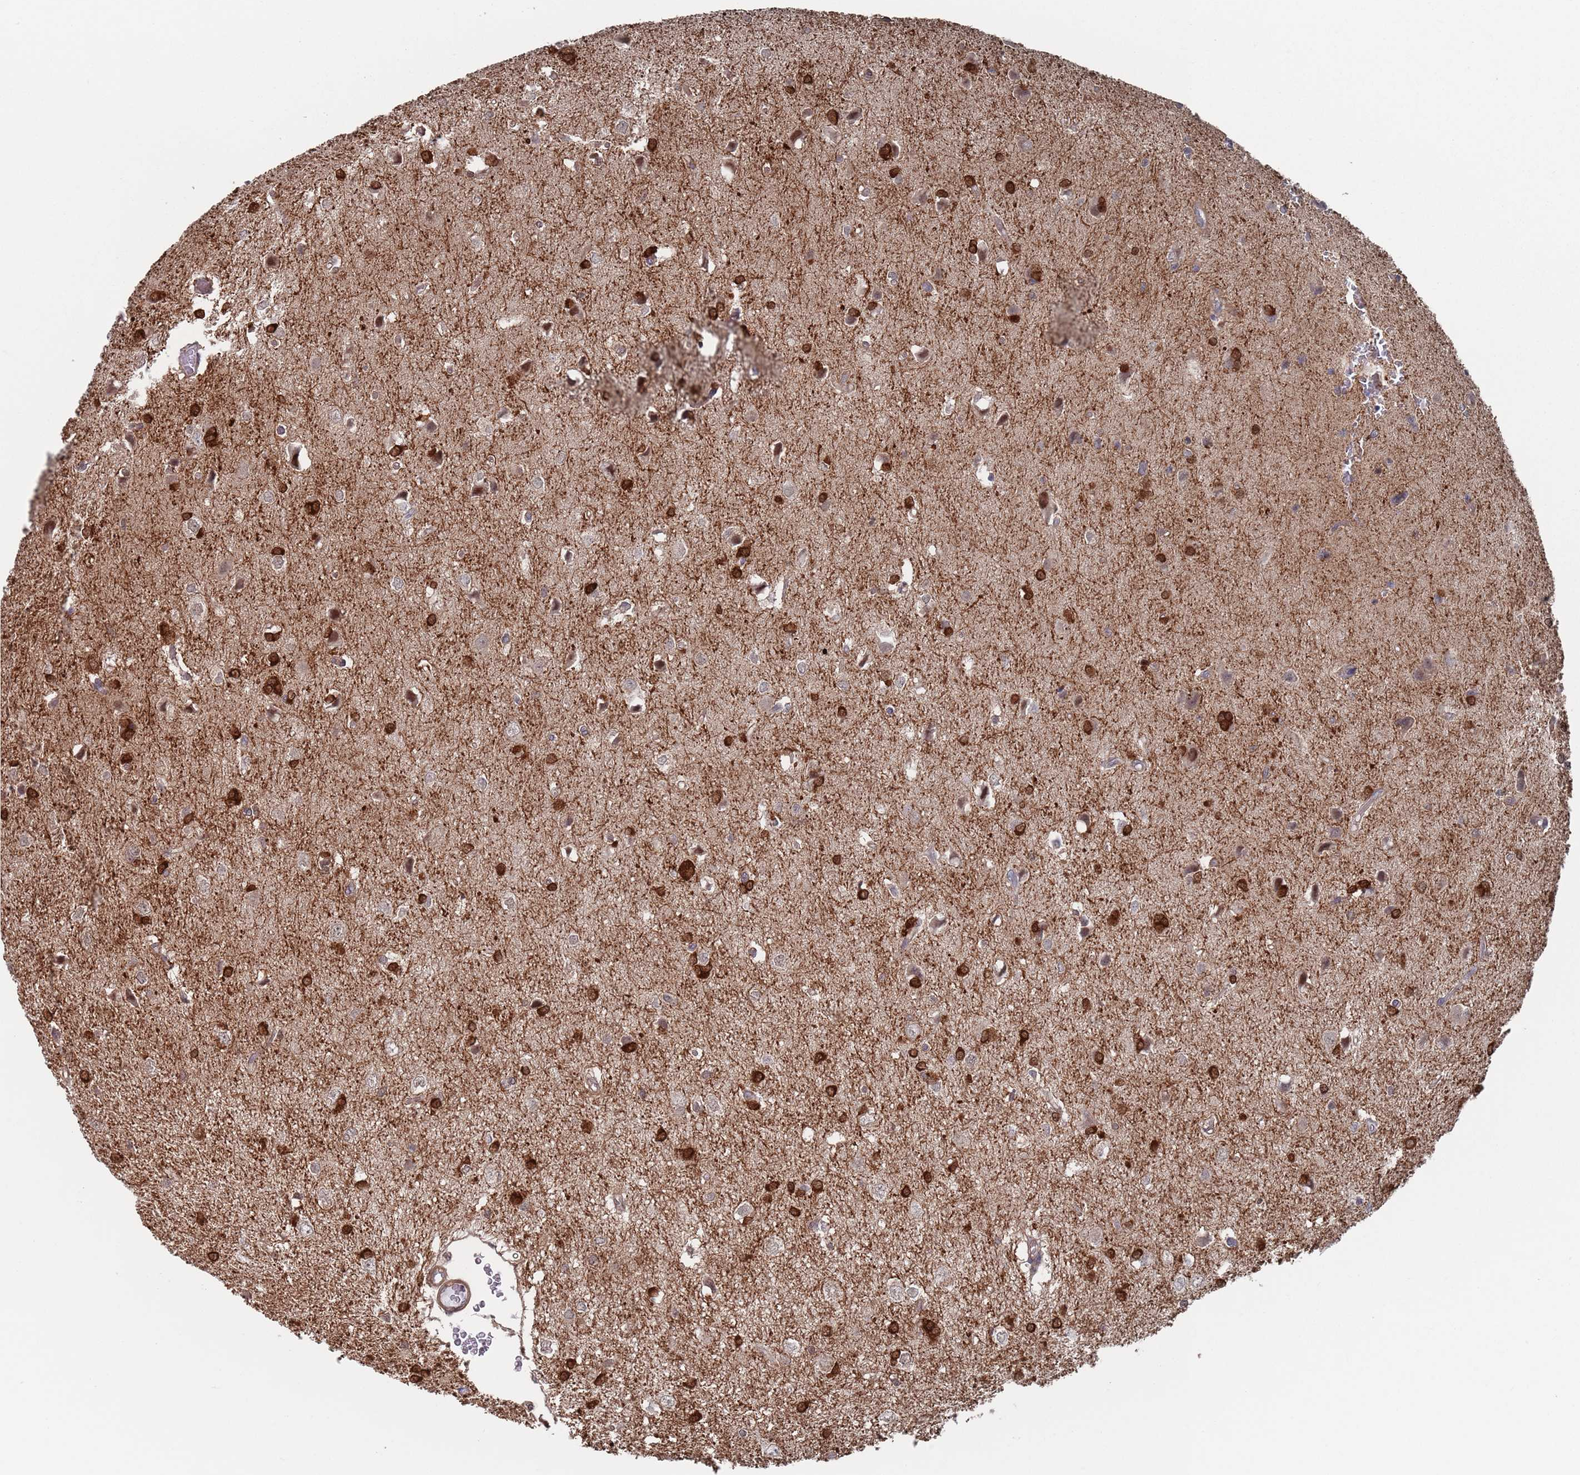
{"staining": {"intensity": "strong", "quantity": "25%-75%", "location": "cytoplasmic/membranous,nuclear"}, "tissue": "glioma", "cell_type": "Tumor cells", "image_type": "cancer", "snomed": [{"axis": "morphology", "description": "Glioma, malignant, High grade"}, {"axis": "topography", "description": "Brain"}], "caption": "Glioma stained with immunohistochemistry shows strong cytoplasmic/membranous and nuclear staining in about 25%-75% of tumor cells.", "gene": "DGKD", "patient": {"sex": "female", "age": 50}}